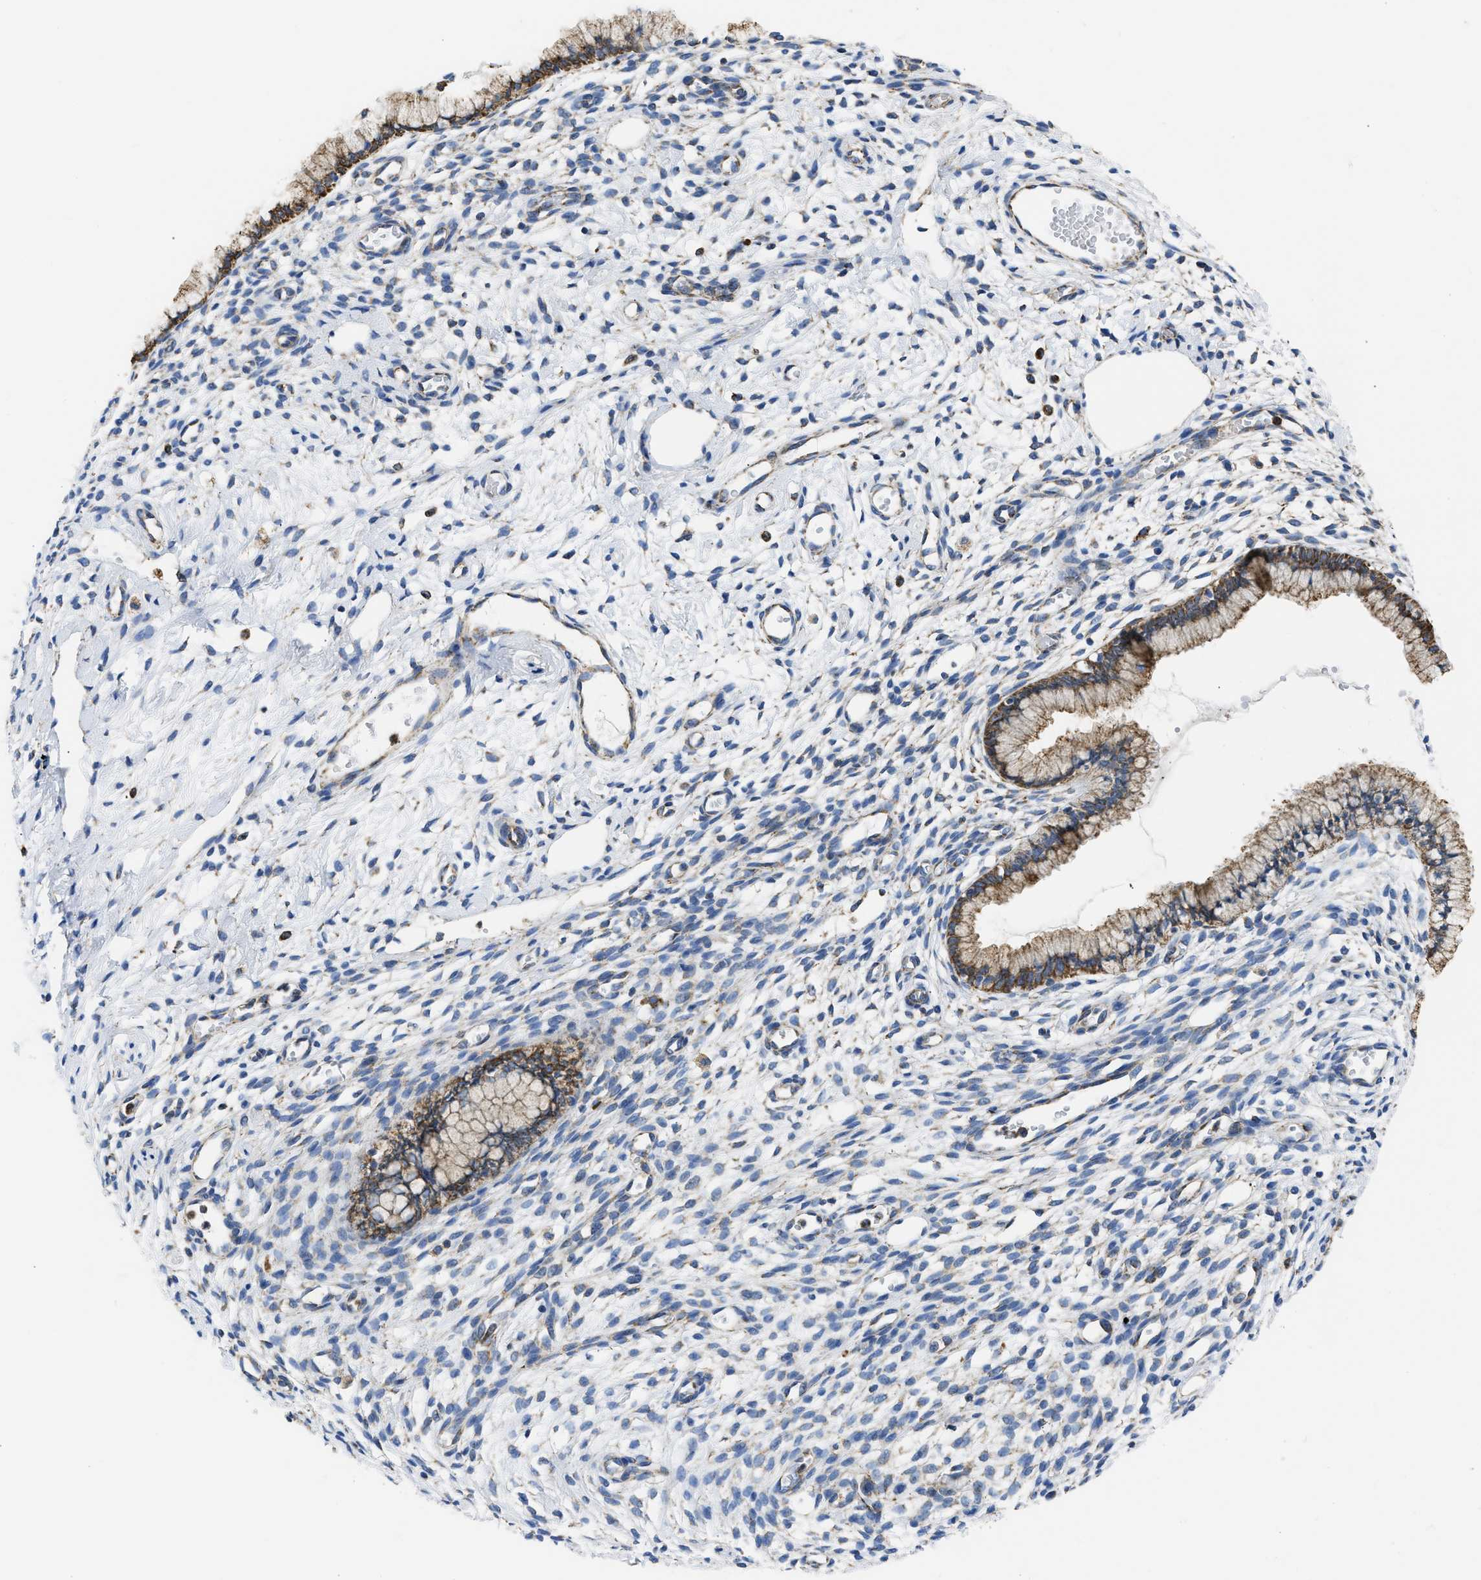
{"staining": {"intensity": "moderate", "quantity": ">75%", "location": "cytoplasmic/membranous"}, "tissue": "cervix", "cell_type": "Glandular cells", "image_type": "normal", "snomed": [{"axis": "morphology", "description": "Normal tissue, NOS"}, {"axis": "topography", "description": "Cervix"}], "caption": "Moderate cytoplasmic/membranous staining for a protein is present in approximately >75% of glandular cells of unremarkable cervix using immunohistochemistry (IHC).", "gene": "CYCS", "patient": {"sex": "female", "age": 65}}